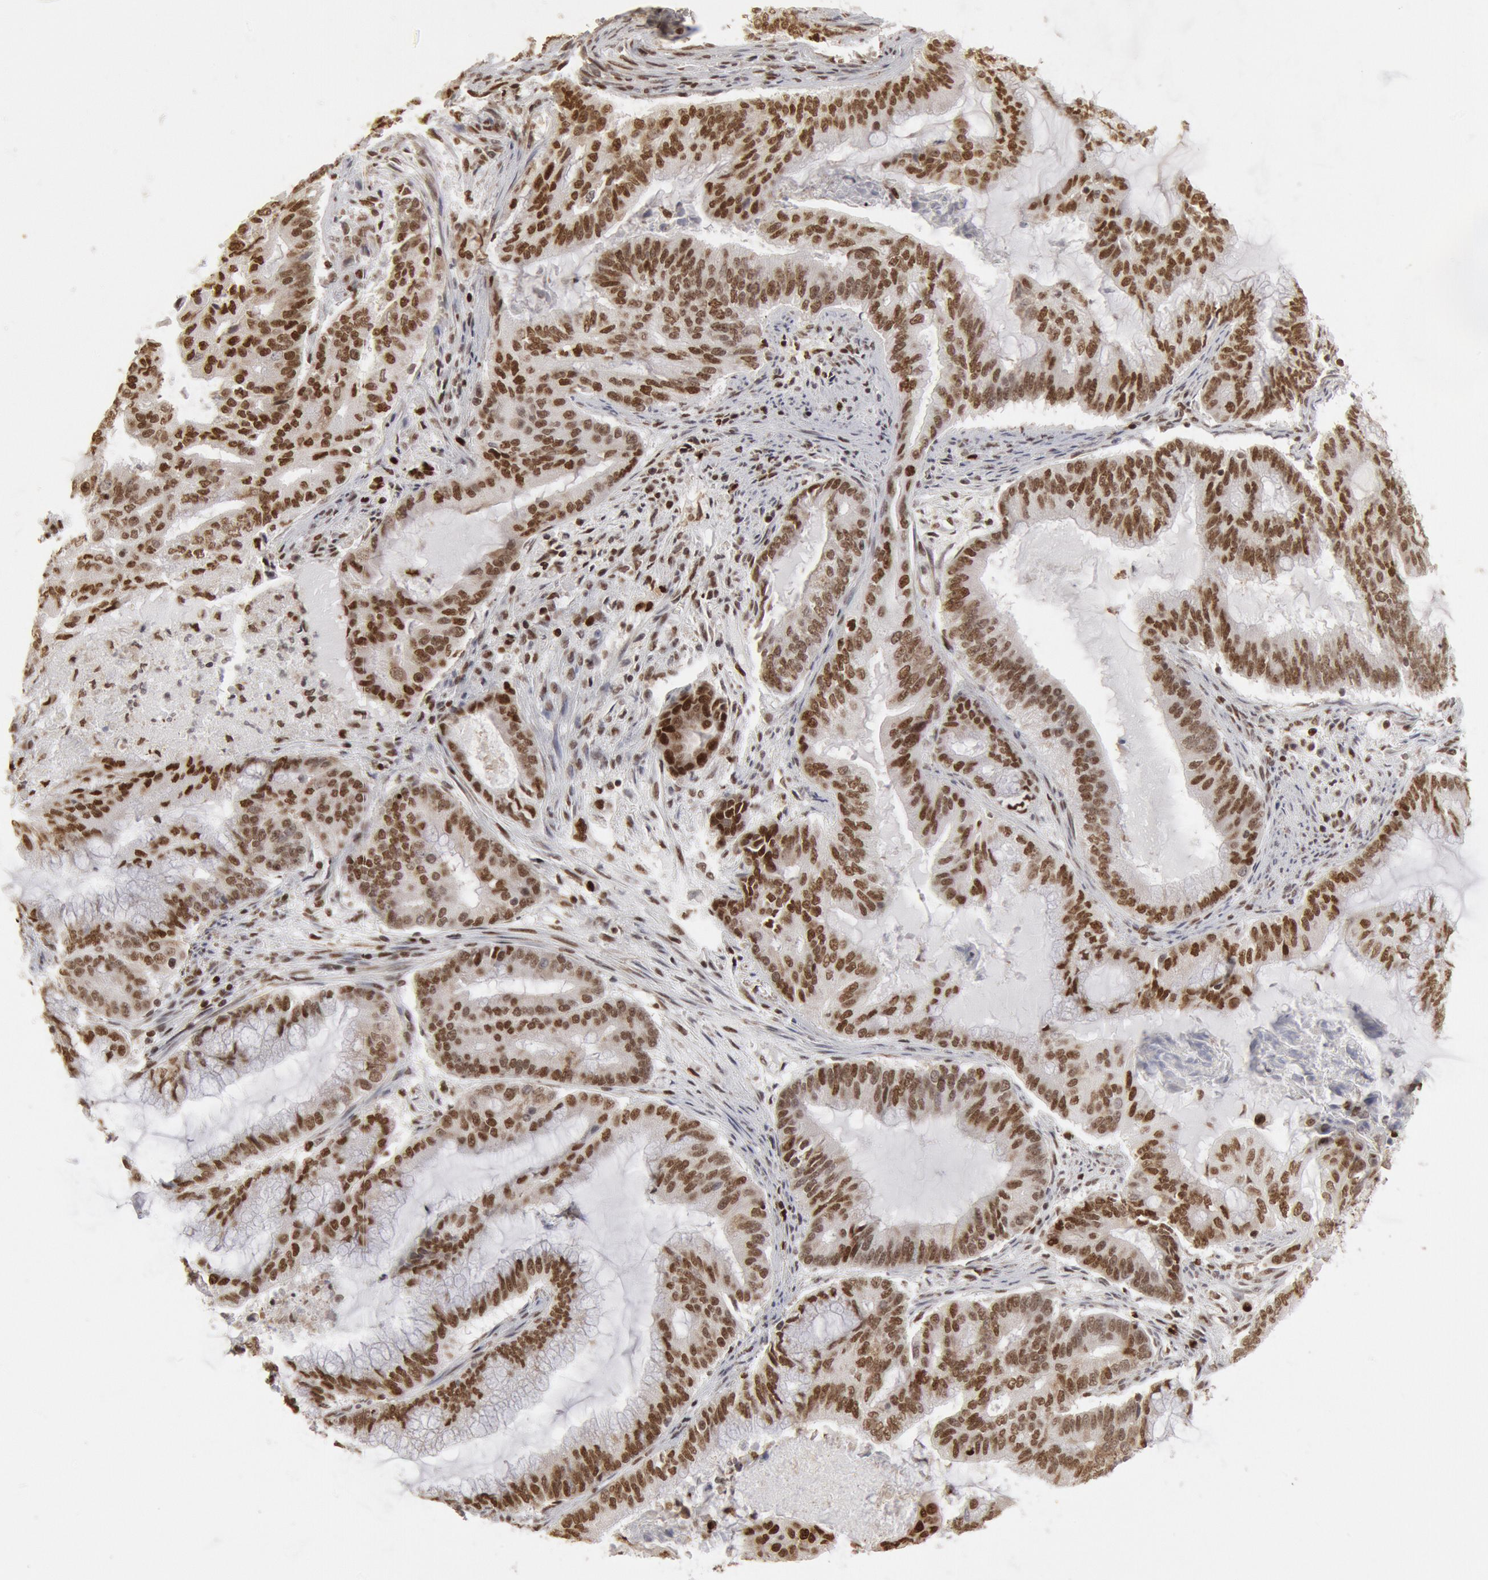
{"staining": {"intensity": "moderate", "quantity": ">75%", "location": "nuclear"}, "tissue": "endometrial cancer", "cell_type": "Tumor cells", "image_type": "cancer", "snomed": [{"axis": "morphology", "description": "Adenocarcinoma, NOS"}, {"axis": "topography", "description": "Endometrium"}], "caption": "There is medium levels of moderate nuclear expression in tumor cells of endometrial cancer (adenocarcinoma), as demonstrated by immunohistochemical staining (brown color).", "gene": "SUB1", "patient": {"sex": "female", "age": 63}}